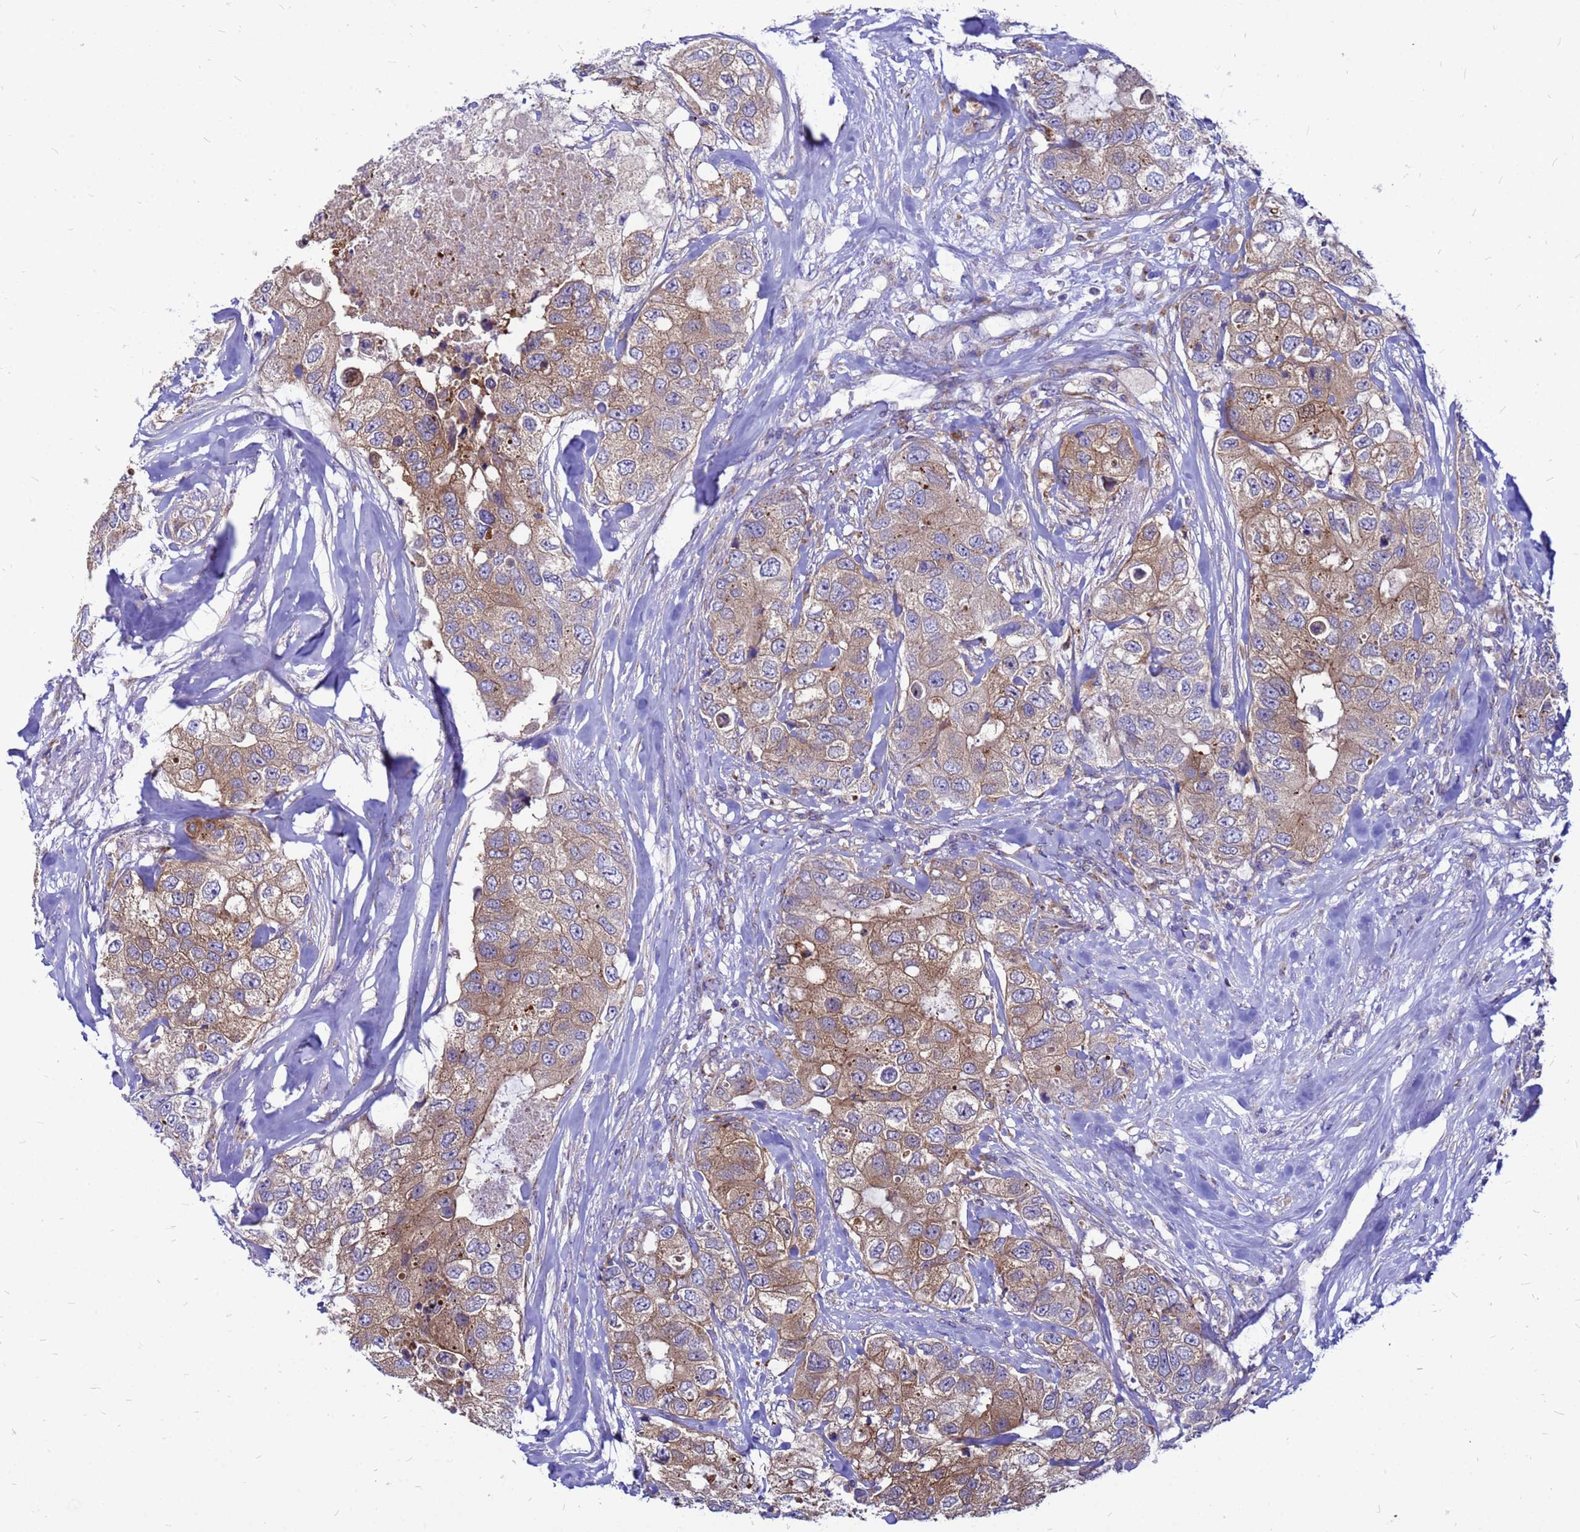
{"staining": {"intensity": "moderate", "quantity": ">75%", "location": "cytoplasmic/membranous"}, "tissue": "breast cancer", "cell_type": "Tumor cells", "image_type": "cancer", "snomed": [{"axis": "morphology", "description": "Duct carcinoma"}, {"axis": "topography", "description": "Breast"}], "caption": "Human breast cancer (invasive ductal carcinoma) stained with a brown dye reveals moderate cytoplasmic/membranous positive positivity in approximately >75% of tumor cells.", "gene": "FHIP1A", "patient": {"sex": "female", "age": 62}}